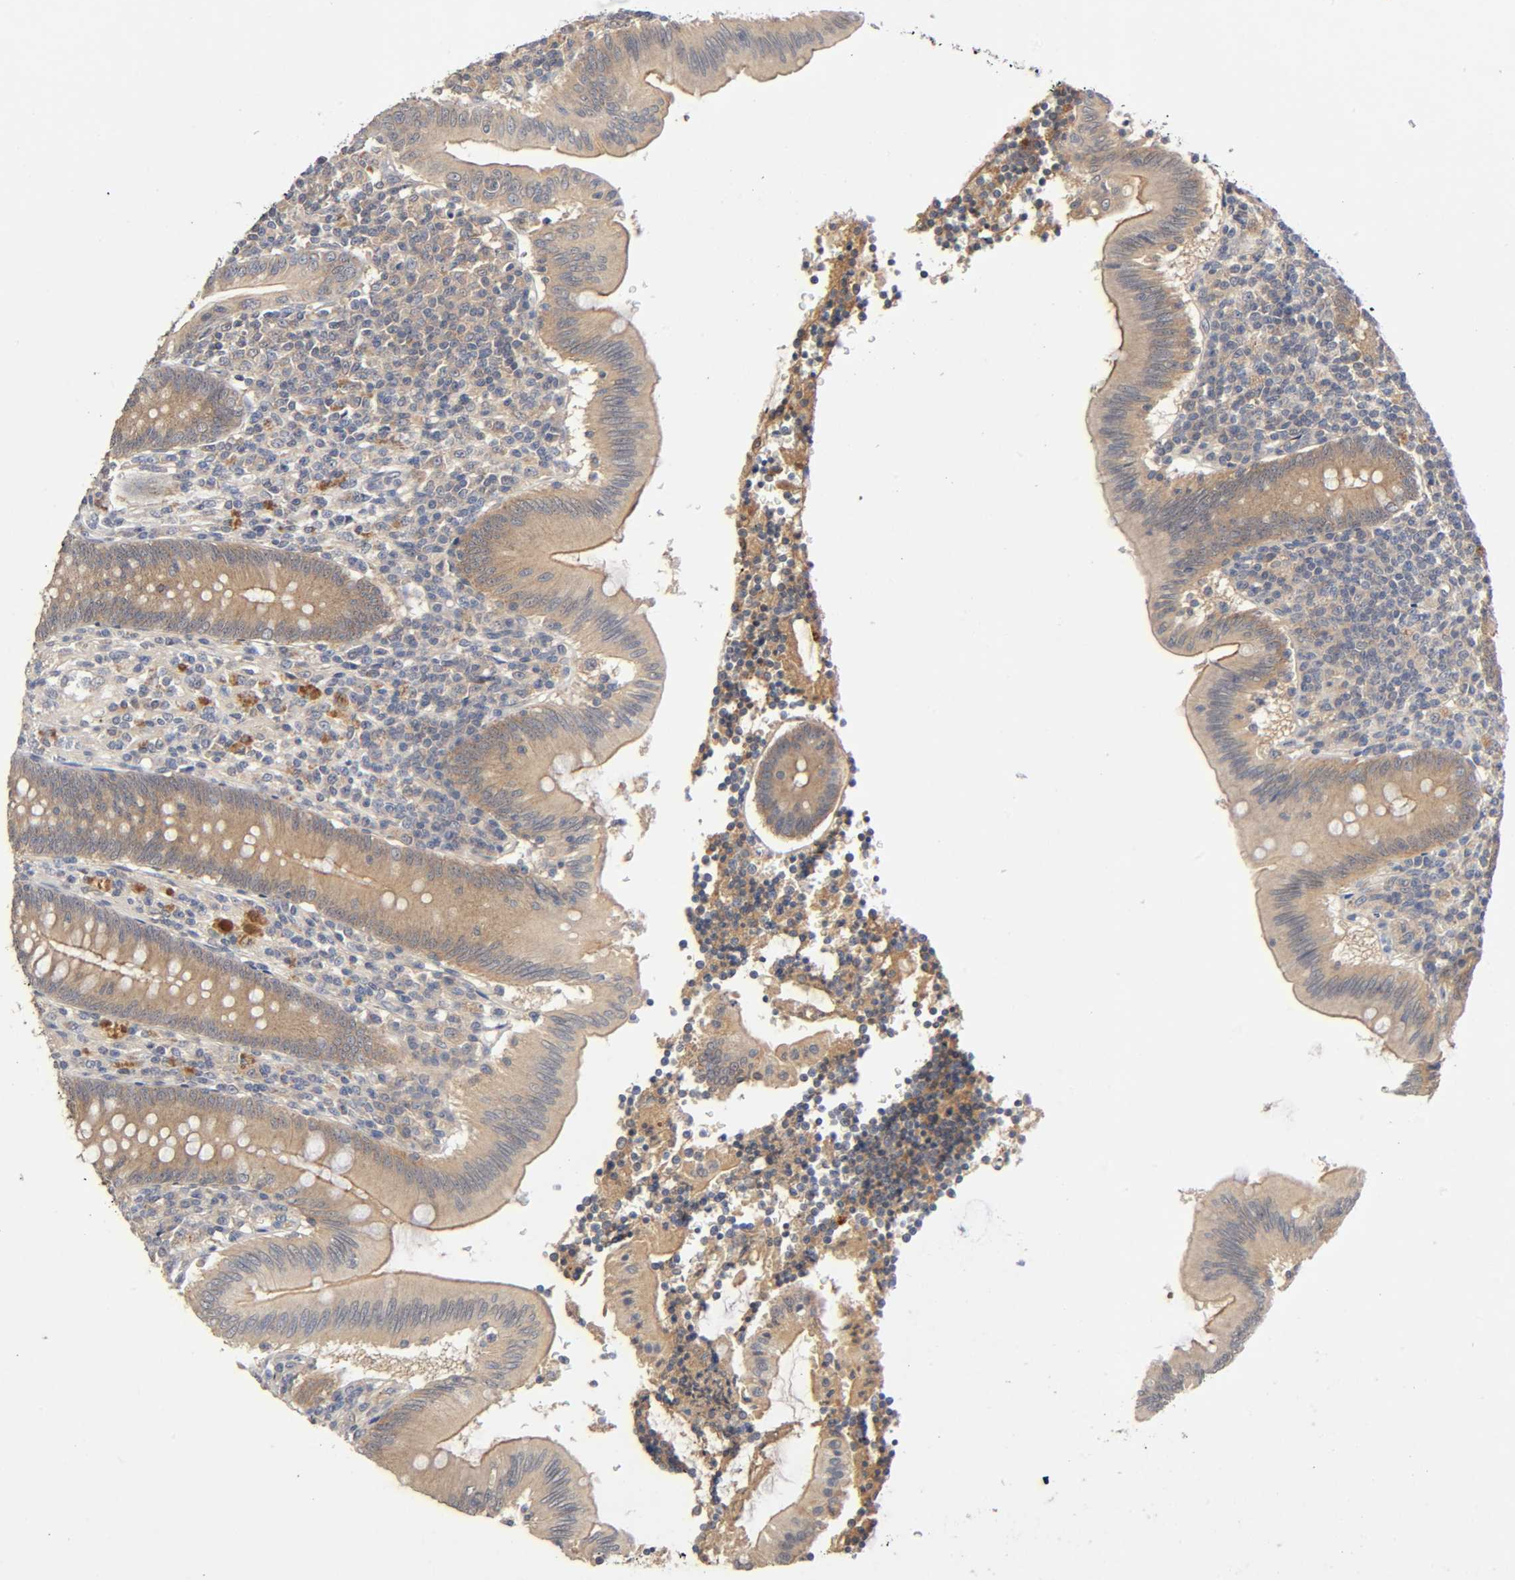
{"staining": {"intensity": "moderate", "quantity": ">75%", "location": "cytoplasmic/membranous"}, "tissue": "appendix", "cell_type": "Glandular cells", "image_type": "normal", "snomed": [{"axis": "morphology", "description": "Normal tissue, NOS"}, {"axis": "morphology", "description": "Inflammation, NOS"}, {"axis": "topography", "description": "Appendix"}], "caption": "Immunohistochemistry (IHC) of normal appendix reveals medium levels of moderate cytoplasmic/membranous expression in approximately >75% of glandular cells. The staining is performed using DAB brown chromogen to label protein expression. The nuclei are counter-stained blue using hematoxylin.", "gene": "CPB2", "patient": {"sex": "male", "age": 46}}